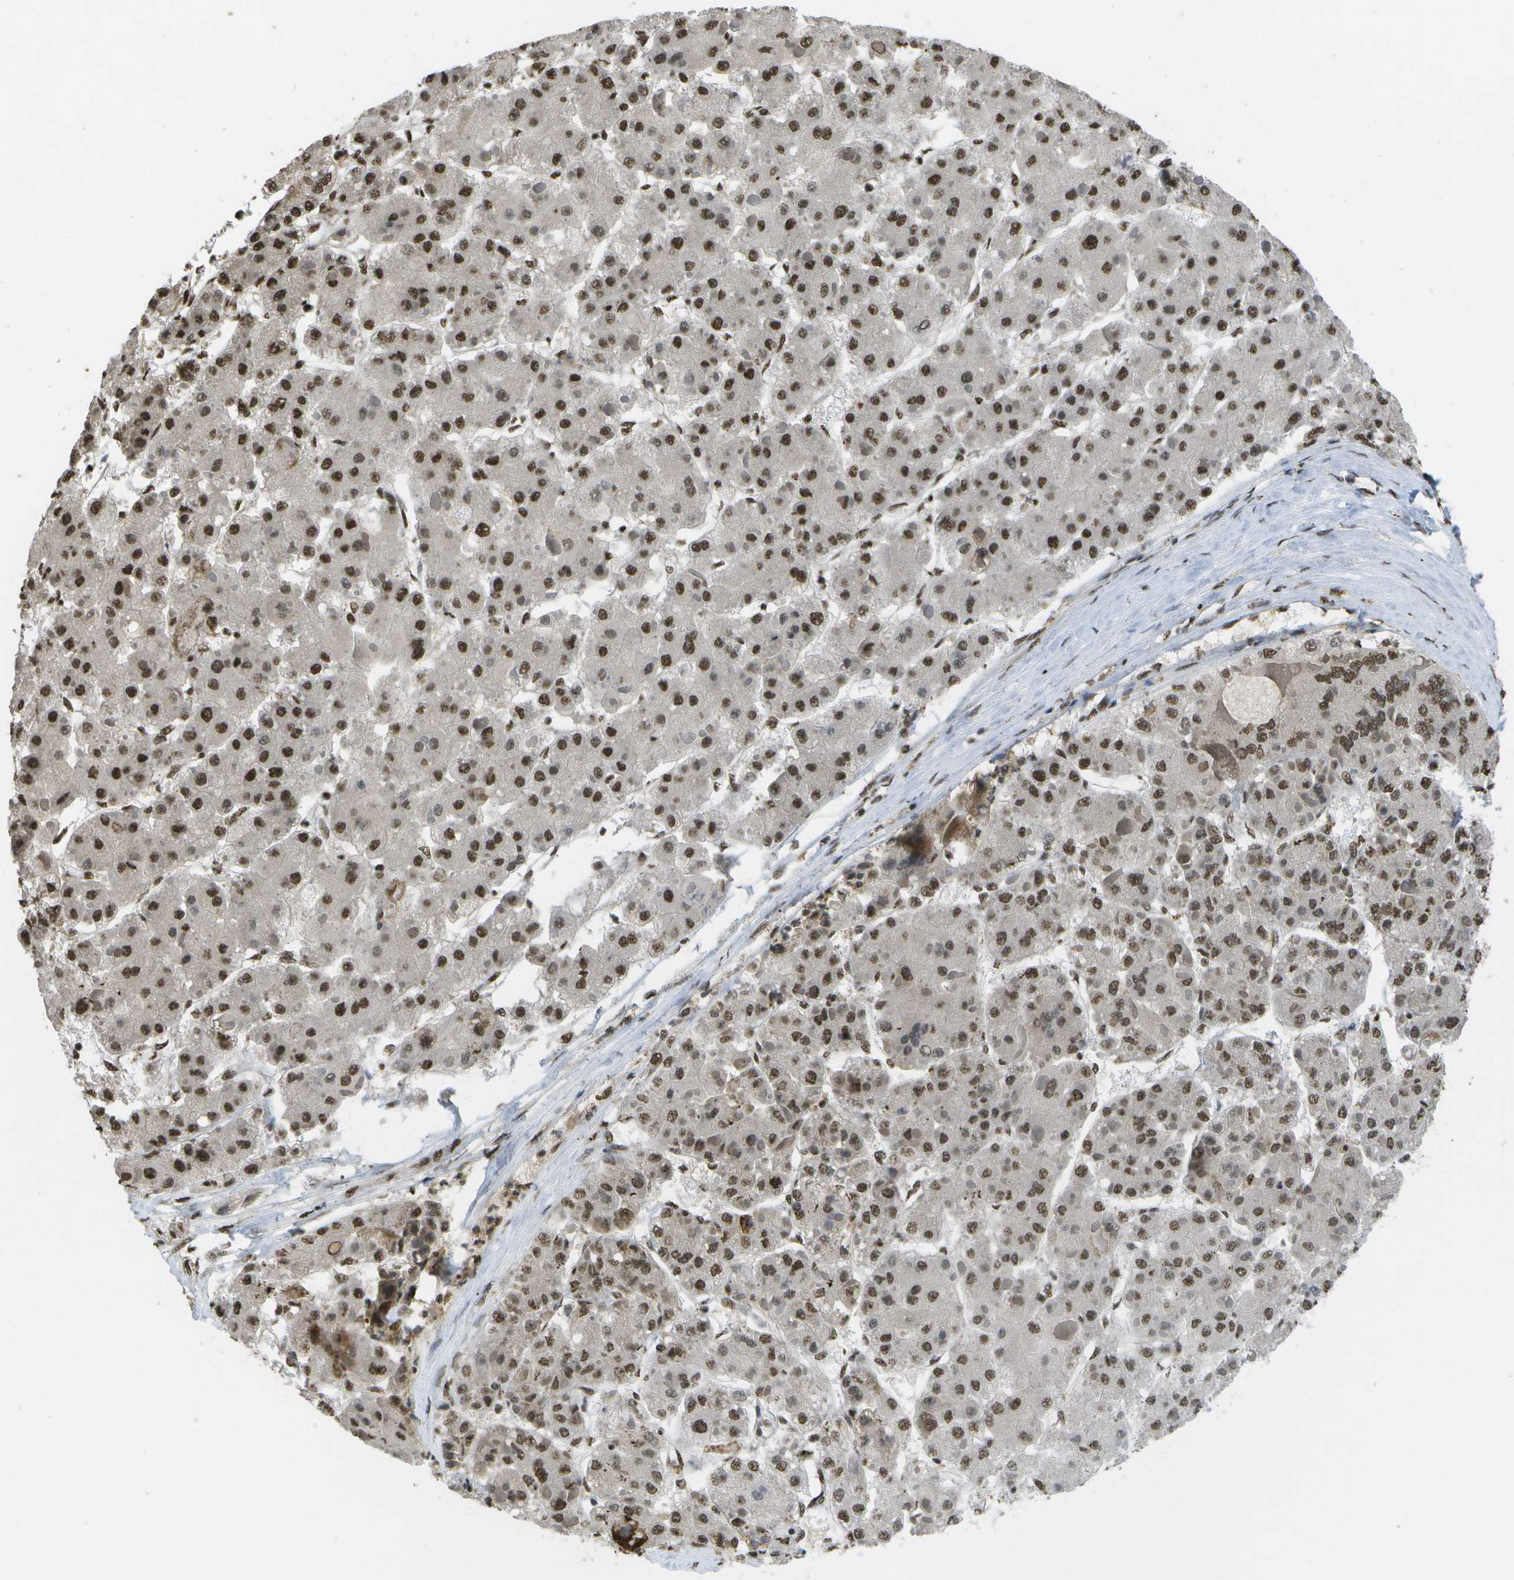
{"staining": {"intensity": "moderate", "quantity": ">75%", "location": "nuclear"}, "tissue": "liver cancer", "cell_type": "Tumor cells", "image_type": "cancer", "snomed": [{"axis": "morphology", "description": "Carcinoma, Hepatocellular, NOS"}, {"axis": "topography", "description": "Liver"}], "caption": "High-power microscopy captured an IHC photomicrograph of hepatocellular carcinoma (liver), revealing moderate nuclear staining in about >75% of tumor cells. Nuclei are stained in blue.", "gene": "SPEN", "patient": {"sex": "female", "age": 73}}